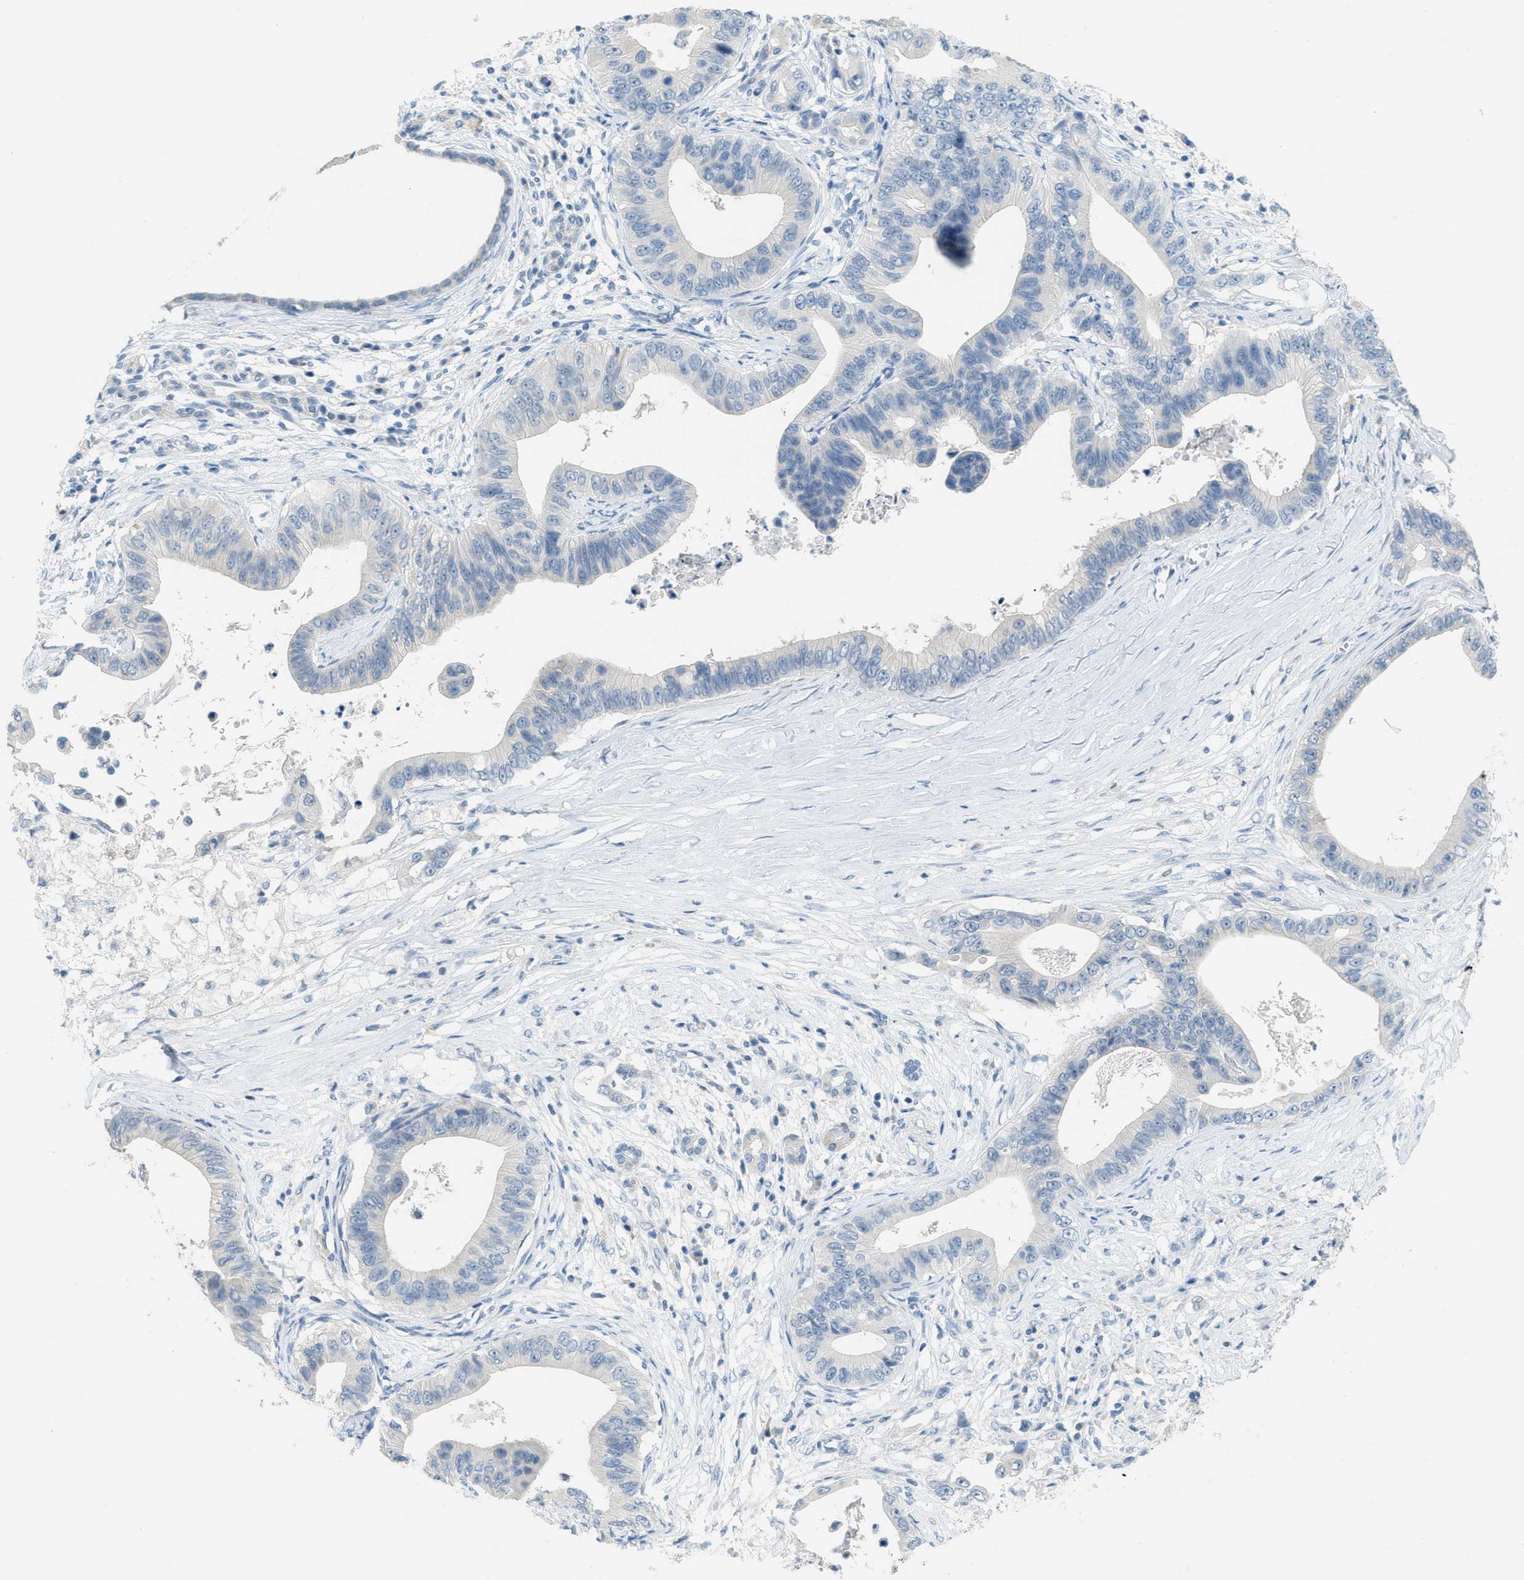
{"staining": {"intensity": "negative", "quantity": "none", "location": "none"}, "tissue": "pancreatic cancer", "cell_type": "Tumor cells", "image_type": "cancer", "snomed": [{"axis": "morphology", "description": "Adenocarcinoma, NOS"}, {"axis": "topography", "description": "Pancreas"}], "caption": "Tumor cells are negative for brown protein staining in pancreatic cancer (adenocarcinoma). (Stains: DAB (3,3'-diaminobenzidine) immunohistochemistry (IHC) with hematoxylin counter stain, Microscopy: brightfield microscopy at high magnification).", "gene": "TXNDC2", "patient": {"sex": "male", "age": 77}}